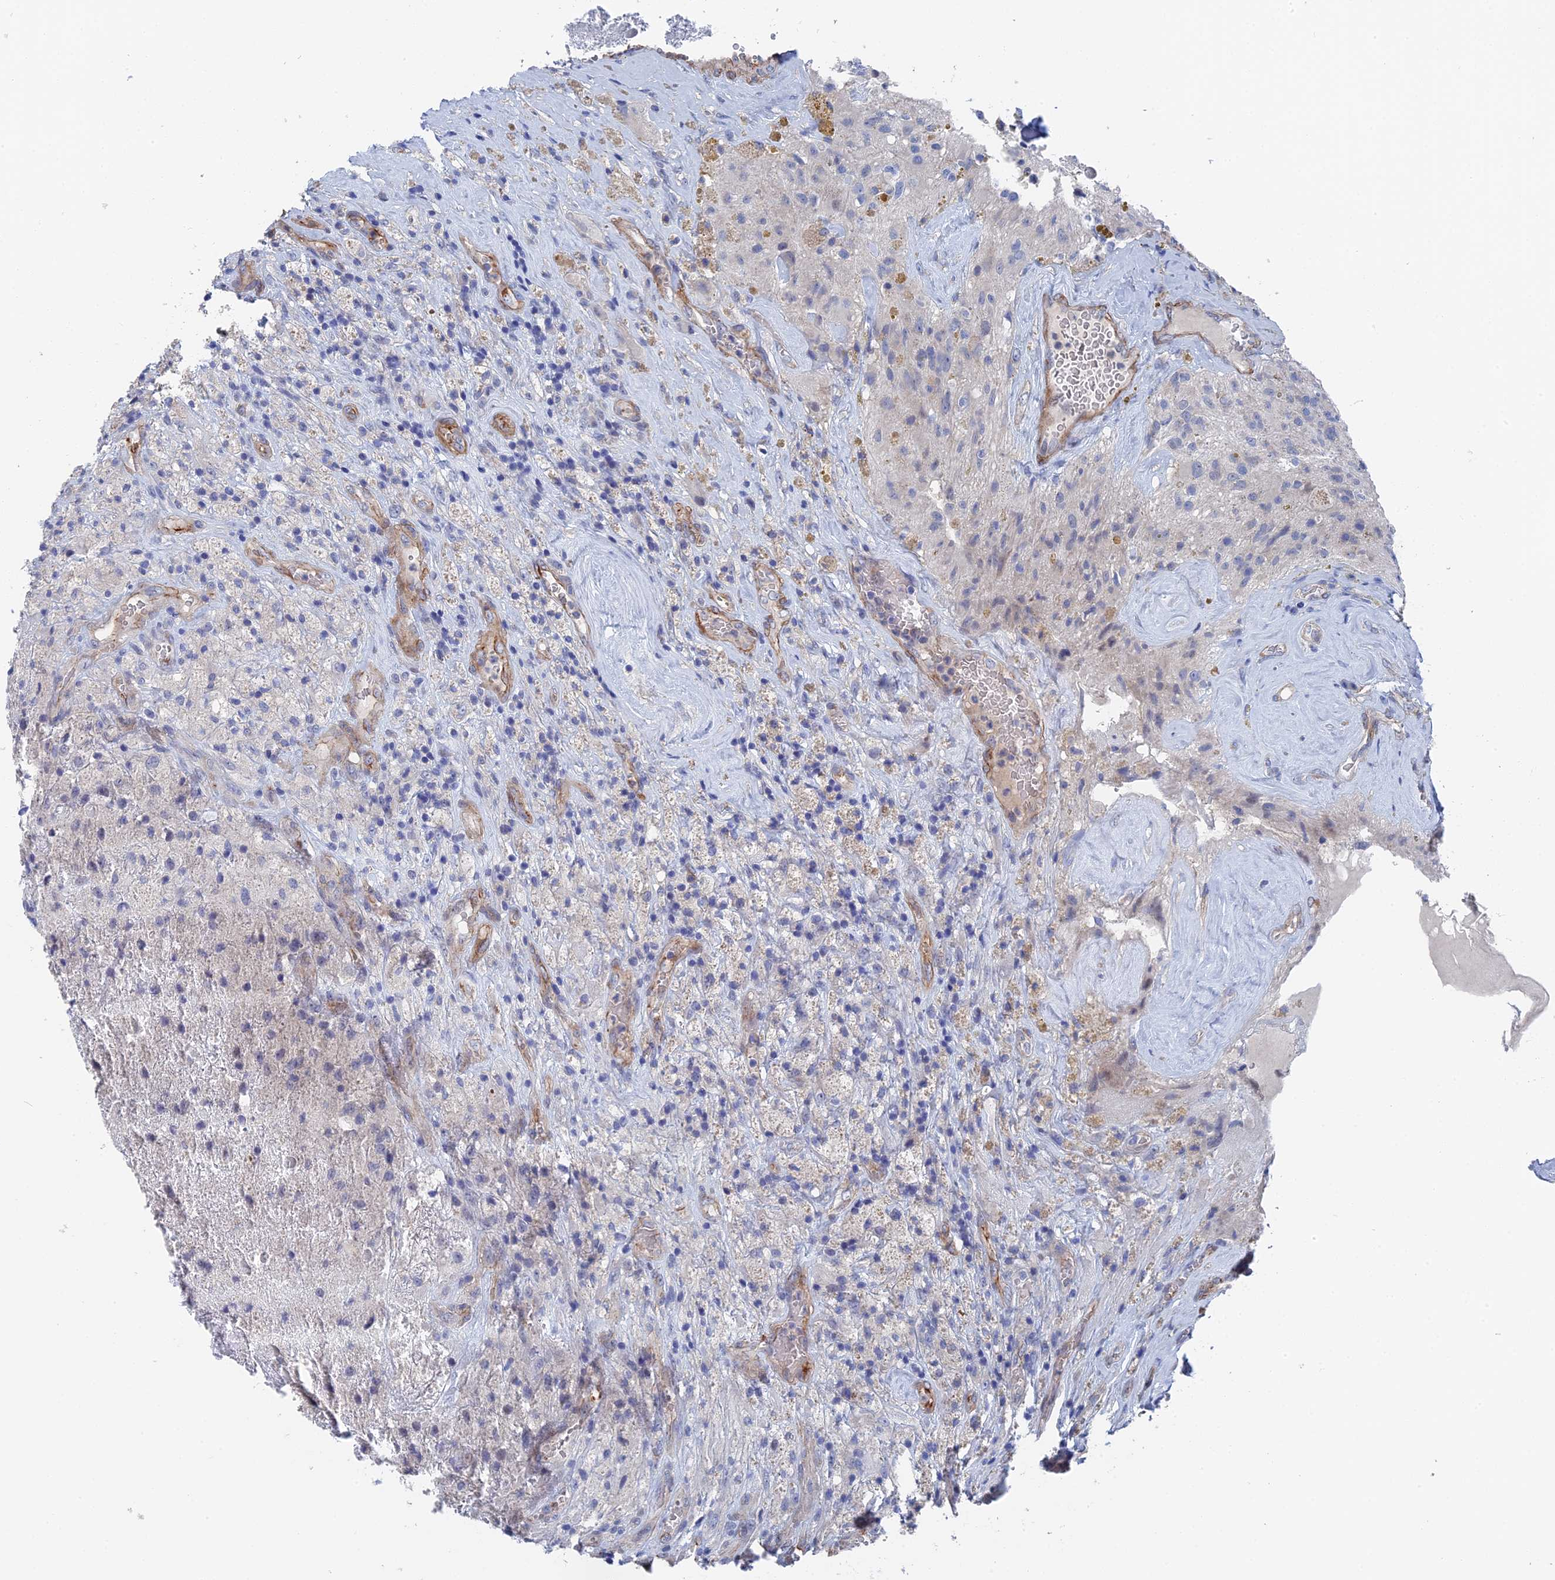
{"staining": {"intensity": "negative", "quantity": "none", "location": "none"}, "tissue": "glioma", "cell_type": "Tumor cells", "image_type": "cancer", "snomed": [{"axis": "morphology", "description": "Glioma, malignant, High grade"}, {"axis": "topography", "description": "Brain"}], "caption": "This photomicrograph is of malignant glioma (high-grade) stained with IHC to label a protein in brown with the nuclei are counter-stained blue. There is no expression in tumor cells.", "gene": "MTHFSD", "patient": {"sex": "male", "age": 69}}